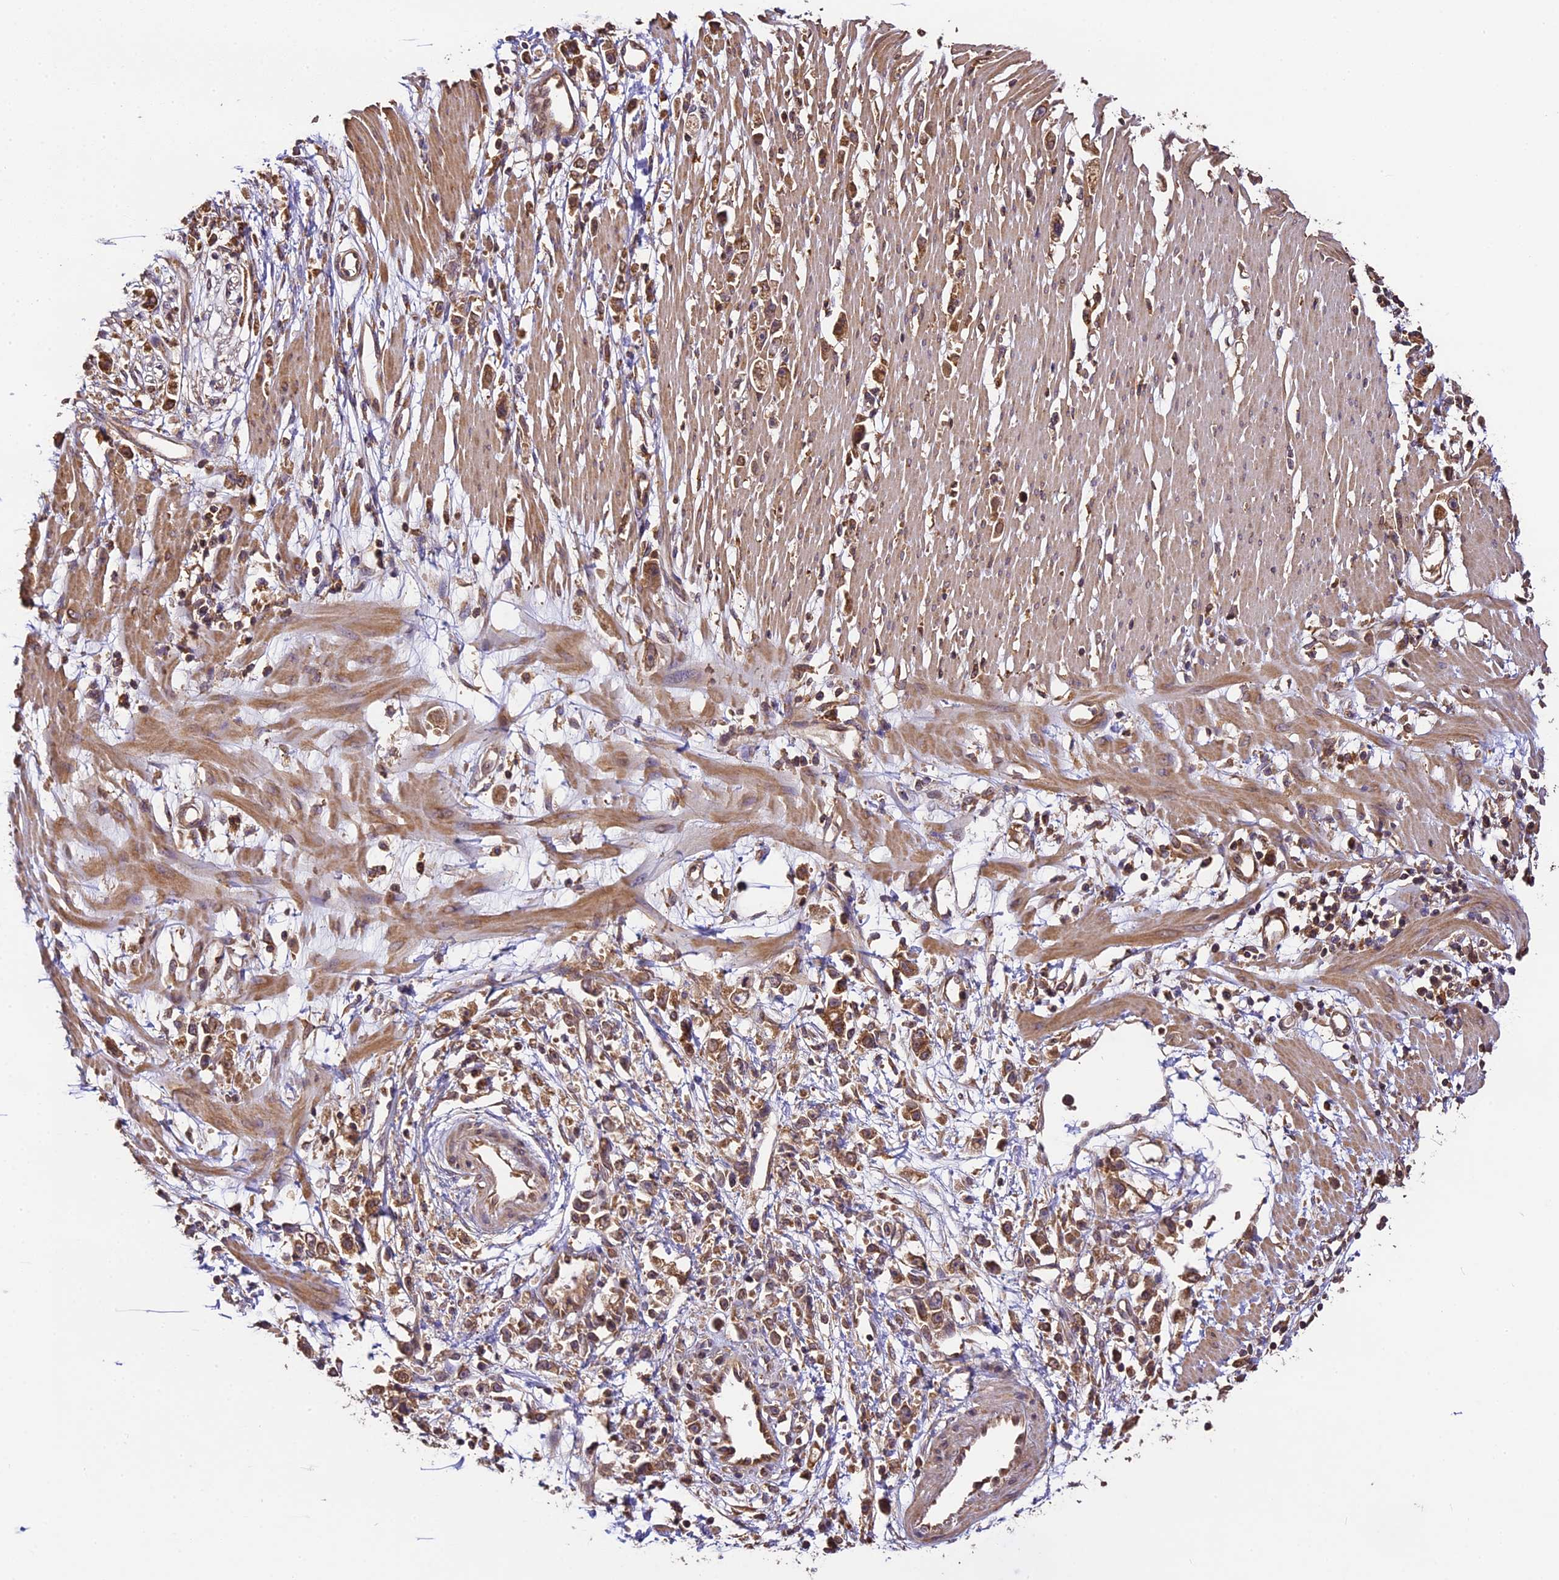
{"staining": {"intensity": "moderate", "quantity": ">75%", "location": "cytoplasmic/membranous"}, "tissue": "stomach cancer", "cell_type": "Tumor cells", "image_type": "cancer", "snomed": [{"axis": "morphology", "description": "Adenocarcinoma, NOS"}, {"axis": "topography", "description": "Stomach"}], "caption": "Tumor cells demonstrate medium levels of moderate cytoplasmic/membranous positivity in approximately >75% of cells in adenocarcinoma (stomach).", "gene": "BRAP", "patient": {"sex": "female", "age": 59}}